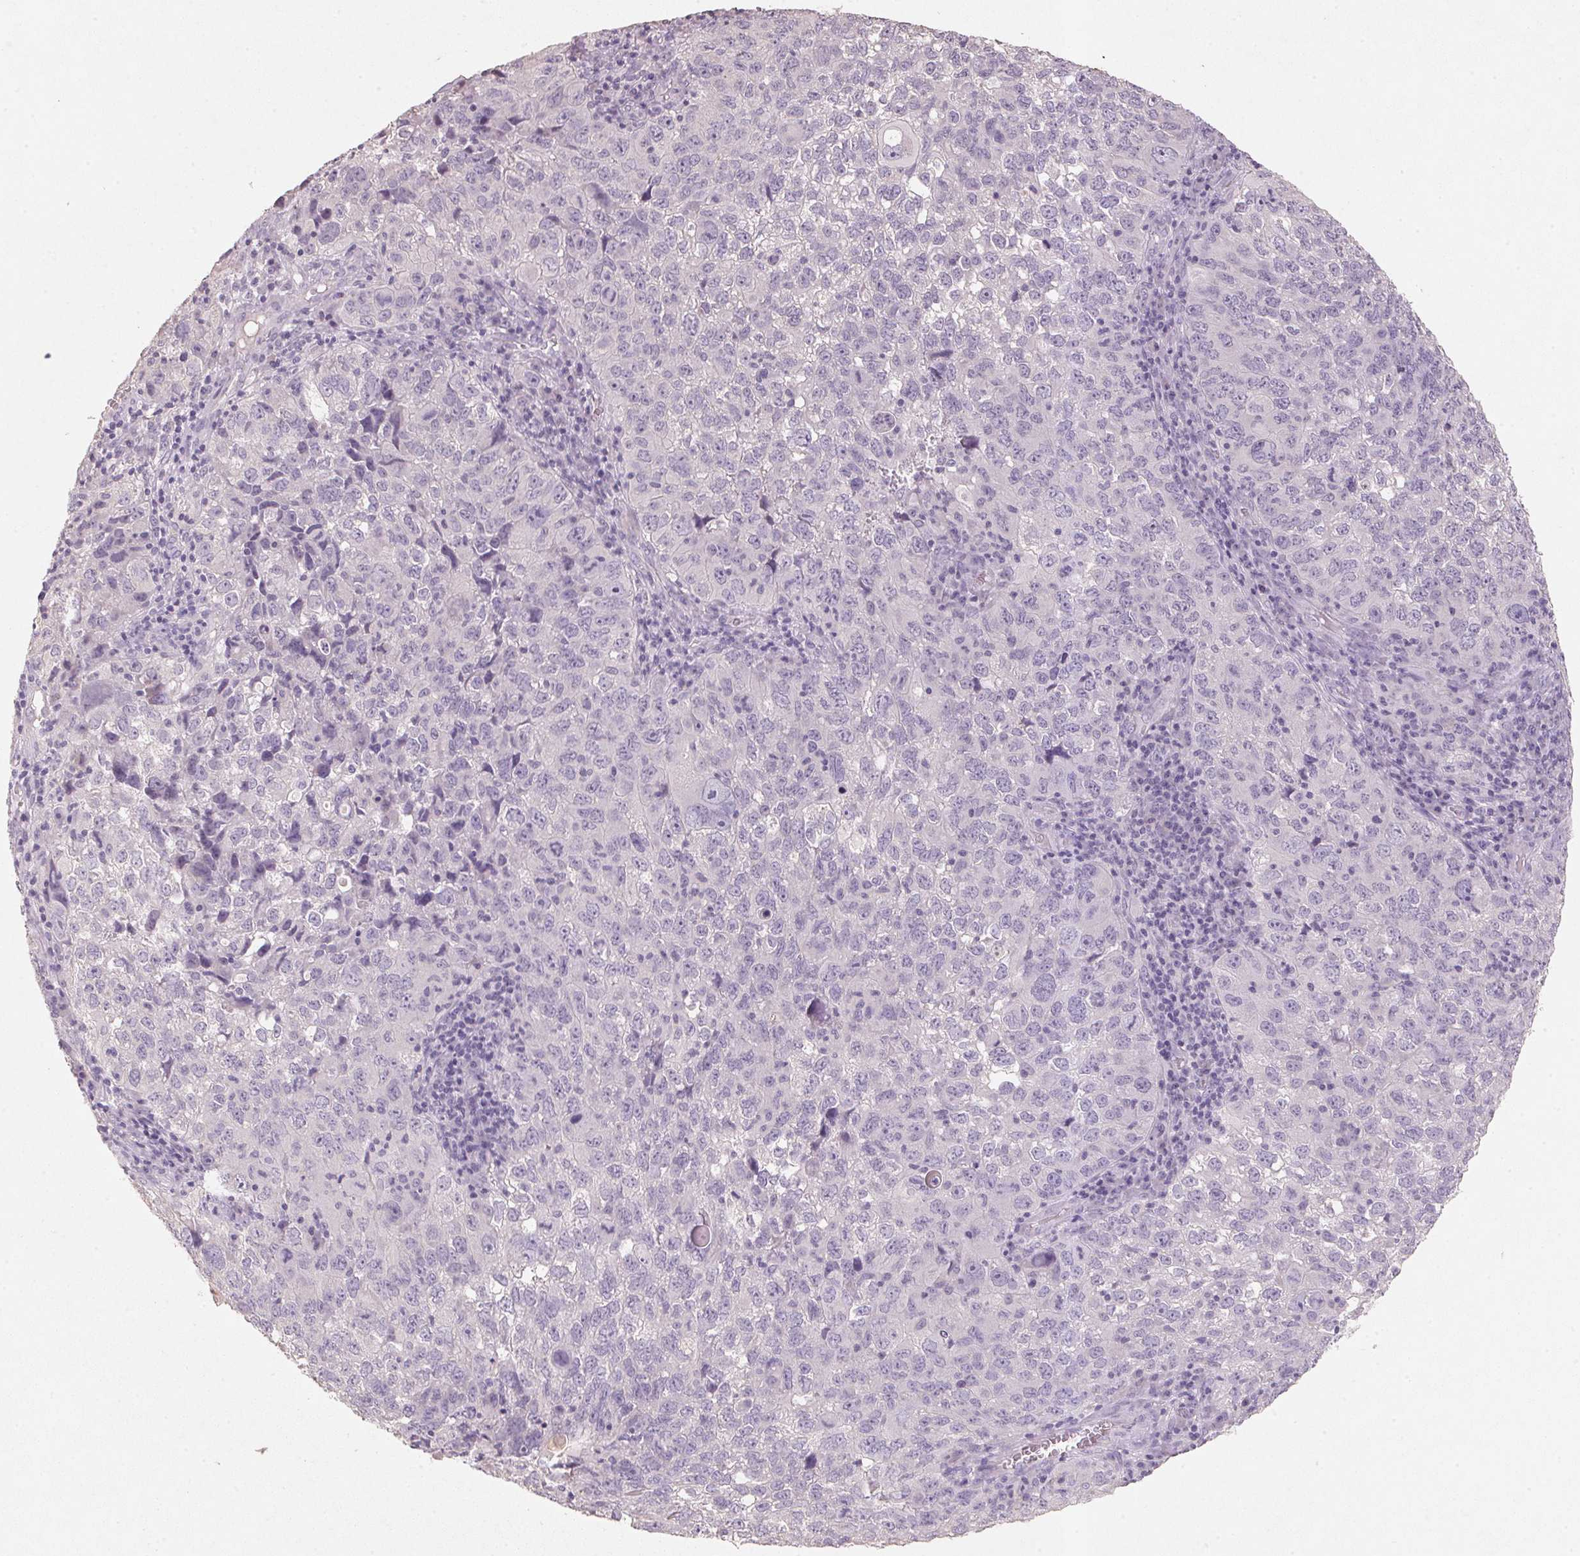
{"staining": {"intensity": "negative", "quantity": "none", "location": "none"}, "tissue": "cervical cancer", "cell_type": "Tumor cells", "image_type": "cancer", "snomed": [{"axis": "morphology", "description": "Squamous cell carcinoma, NOS"}, {"axis": "topography", "description": "Cervix"}], "caption": "Tumor cells show no significant protein positivity in cervical squamous cell carcinoma.", "gene": "CXCL5", "patient": {"sex": "female", "age": 55}}